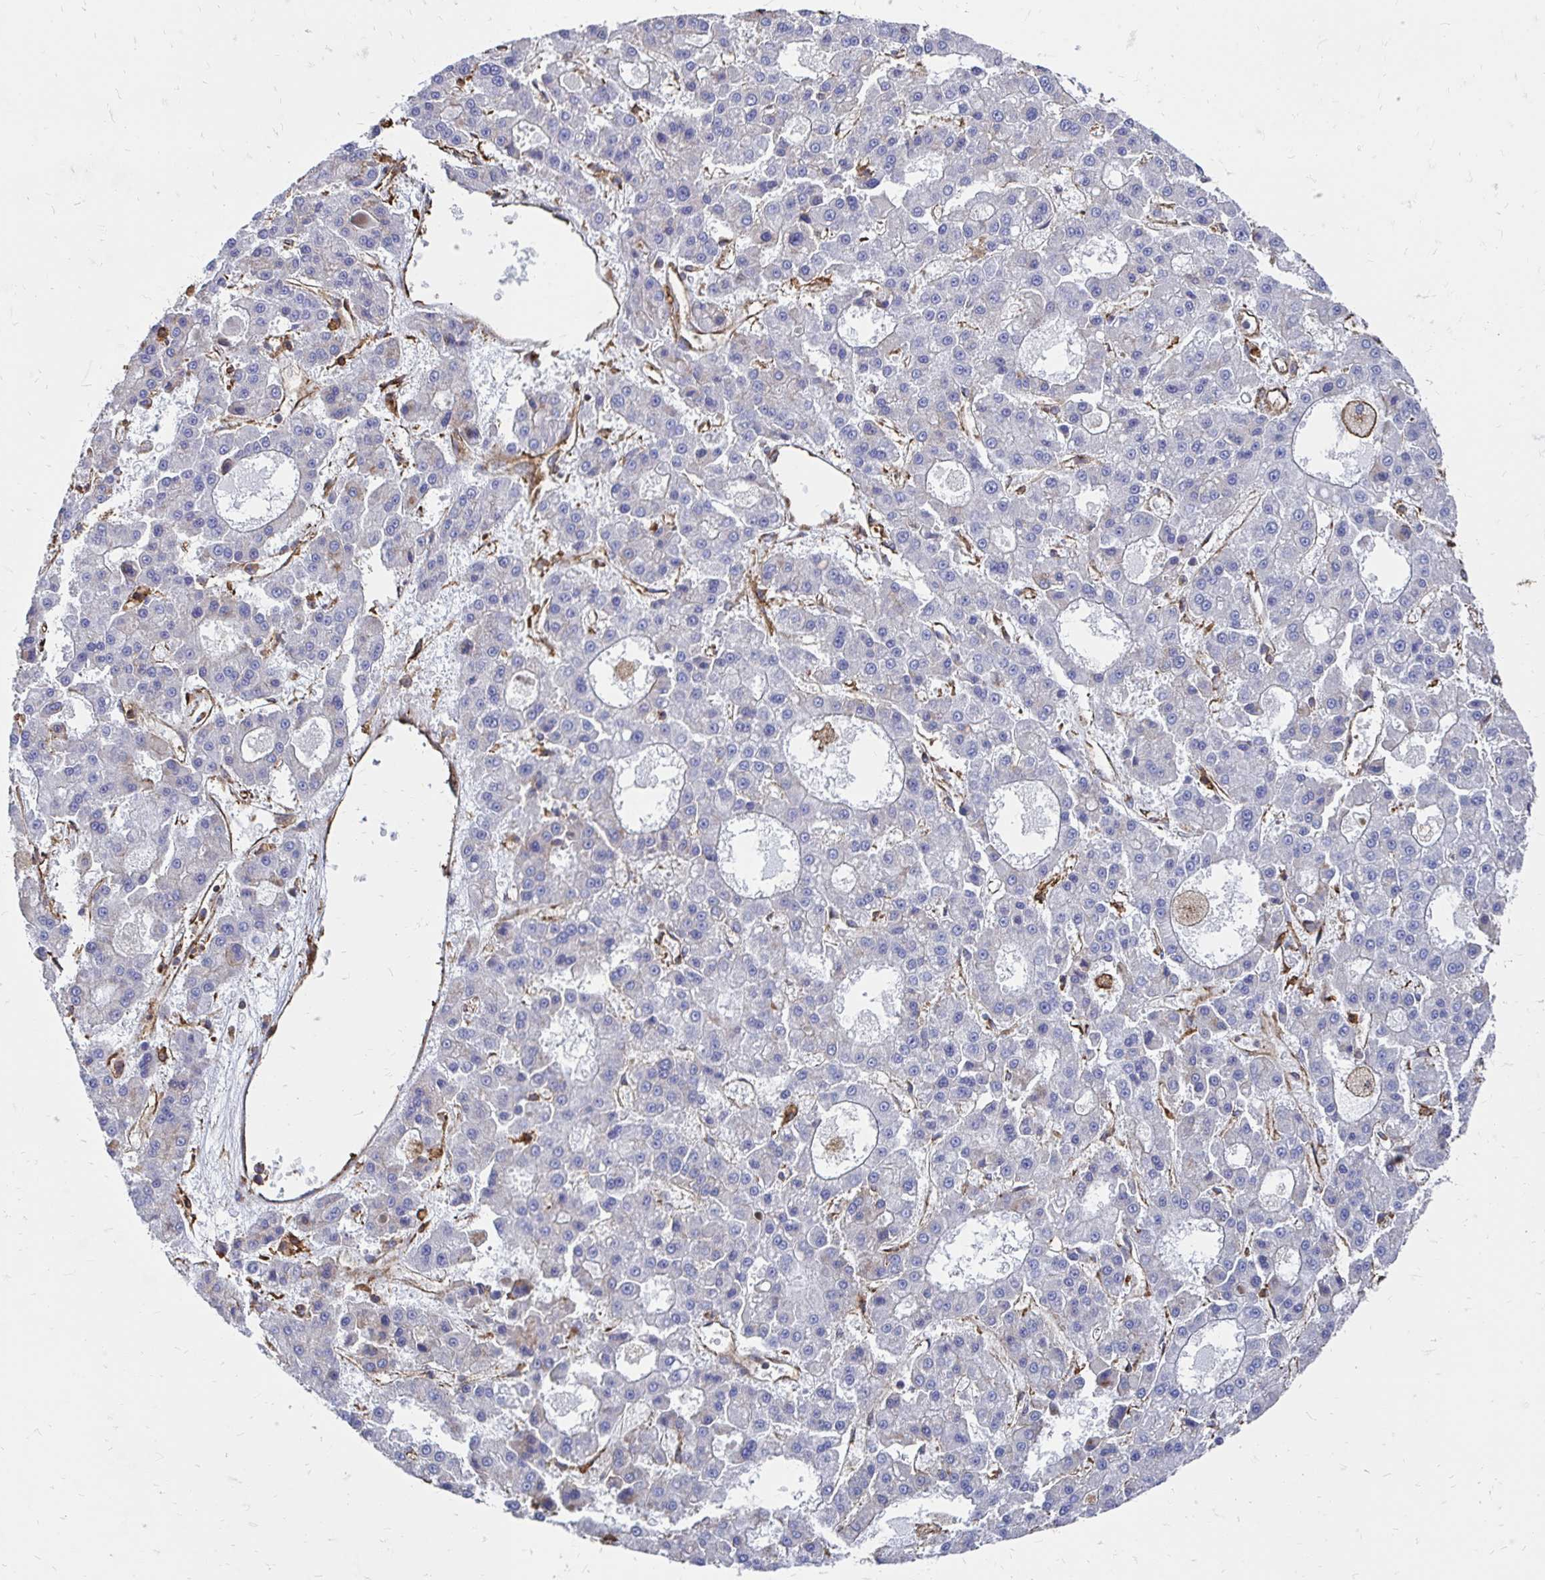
{"staining": {"intensity": "negative", "quantity": "none", "location": "none"}, "tissue": "liver cancer", "cell_type": "Tumor cells", "image_type": "cancer", "snomed": [{"axis": "morphology", "description": "Carcinoma, Hepatocellular, NOS"}, {"axis": "topography", "description": "Liver"}], "caption": "This is an immunohistochemistry micrograph of human liver cancer. There is no expression in tumor cells.", "gene": "CLTC", "patient": {"sex": "male", "age": 70}}